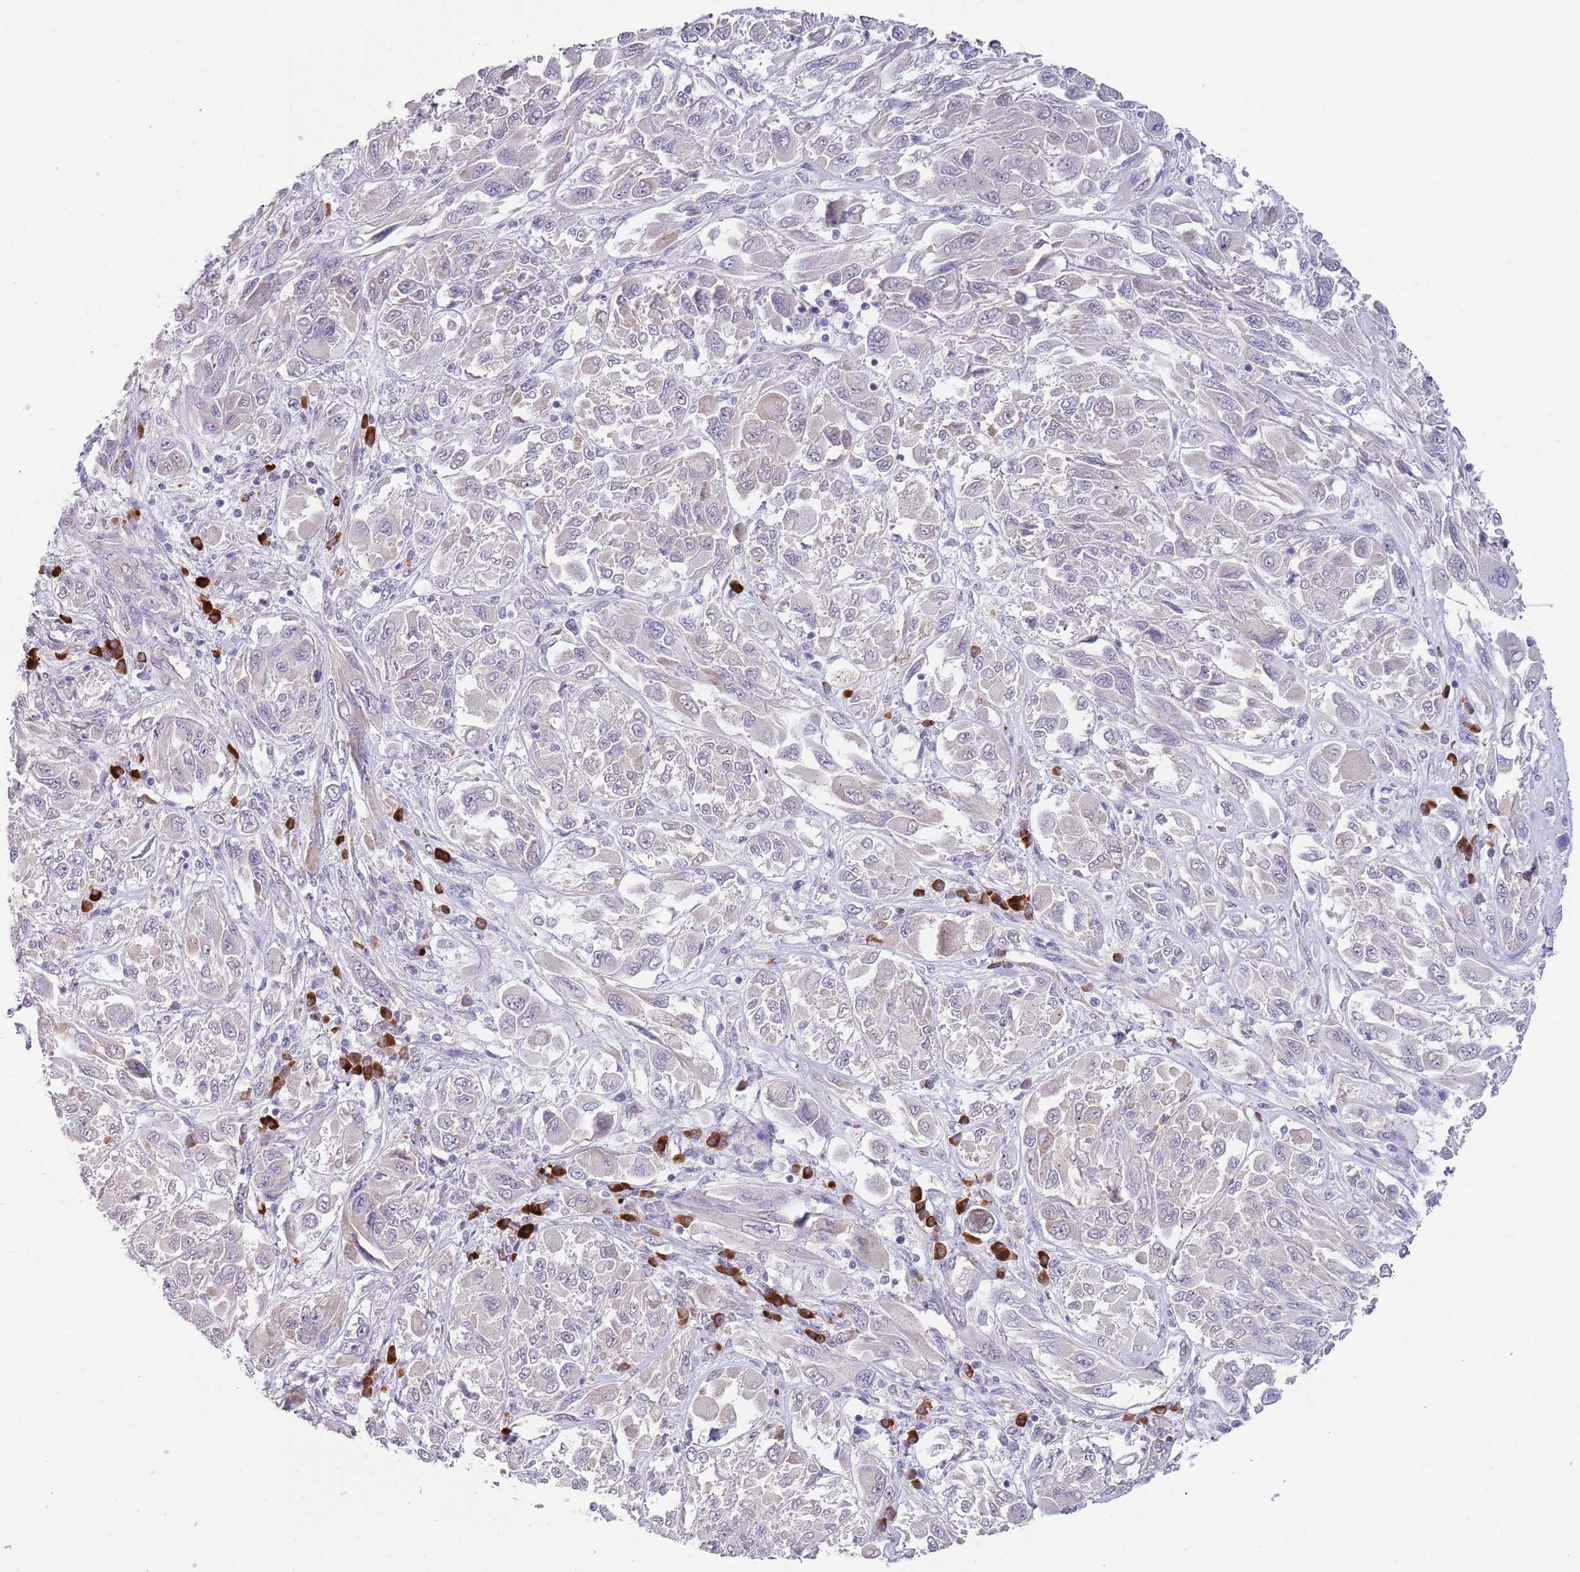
{"staining": {"intensity": "negative", "quantity": "none", "location": "none"}, "tissue": "melanoma", "cell_type": "Tumor cells", "image_type": "cancer", "snomed": [{"axis": "morphology", "description": "Malignant melanoma, NOS"}, {"axis": "topography", "description": "Skin"}], "caption": "Immunohistochemistry (IHC) photomicrograph of neoplastic tissue: human melanoma stained with DAB exhibits no significant protein positivity in tumor cells. The staining is performed using DAB (3,3'-diaminobenzidine) brown chromogen with nuclei counter-stained in using hematoxylin.", "gene": "TNRC6C", "patient": {"sex": "female", "age": 91}}